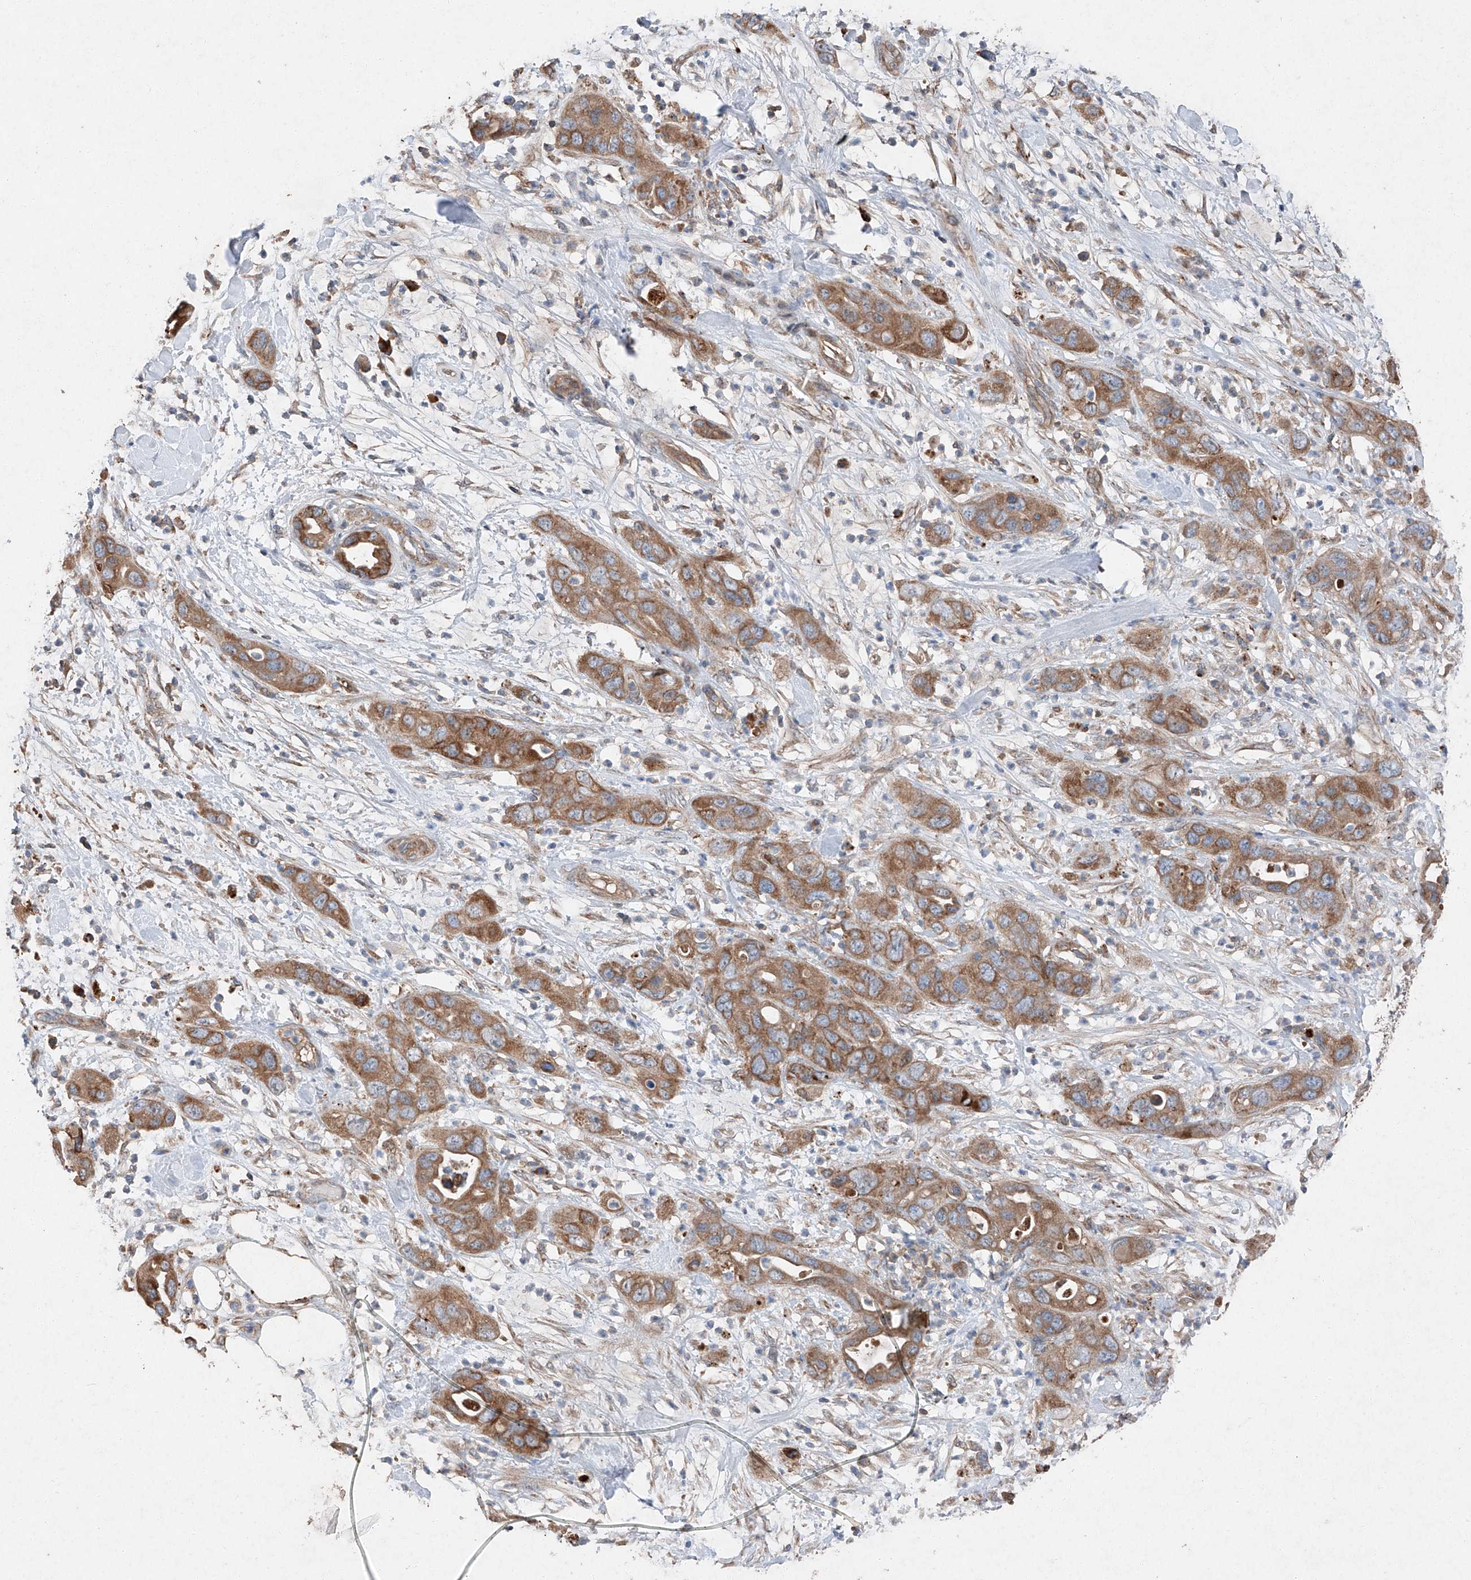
{"staining": {"intensity": "moderate", "quantity": ">75%", "location": "cytoplasmic/membranous"}, "tissue": "pancreatic cancer", "cell_type": "Tumor cells", "image_type": "cancer", "snomed": [{"axis": "morphology", "description": "Adenocarcinoma, NOS"}, {"axis": "topography", "description": "Pancreas"}], "caption": "Immunohistochemical staining of human adenocarcinoma (pancreatic) demonstrates medium levels of moderate cytoplasmic/membranous protein positivity in approximately >75% of tumor cells. (DAB (3,3'-diaminobenzidine) = brown stain, brightfield microscopy at high magnification).", "gene": "RUSC1", "patient": {"sex": "female", "age": 71}}